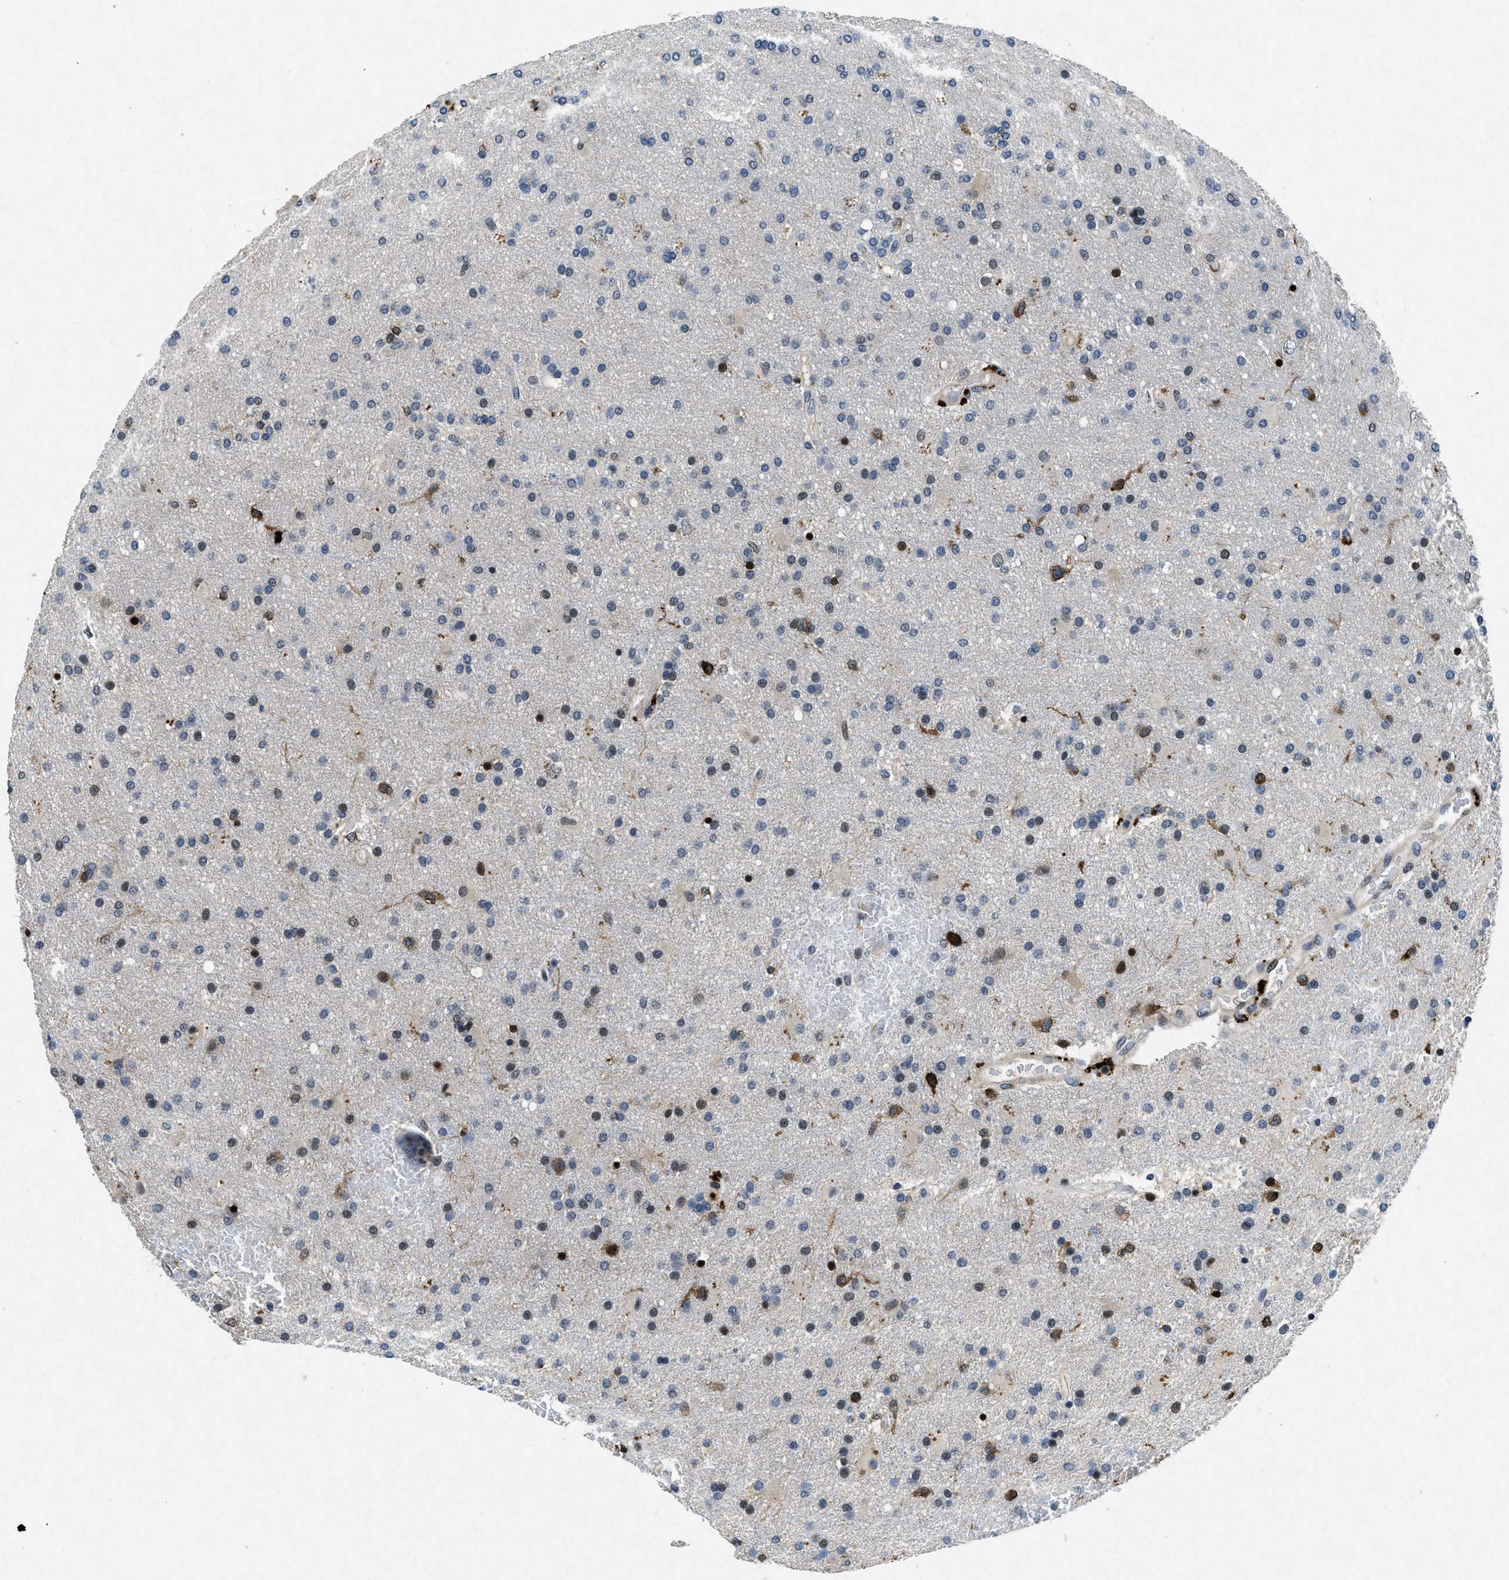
{"staining": {"intensity": "moderate", "quantity": "25%-75%", "location": "cytoplasmic/membranous"}, "tissue": "glioma", "cell_type": "Tumor cells", "image_type": "cancer", "snomed": [{"axis": "morphology", "description": "Glioma, malignant, High grade"}, {"axis": "topography", "description": "Brain"}], "caption": "Protein expression analysis of glioma demonstrates moderate cytoplasmic/membranous staining in approximately 25%-75% of tumor cells.", "gene": "PHLDA1", "patient": {"sex": "male", "age": 72}}